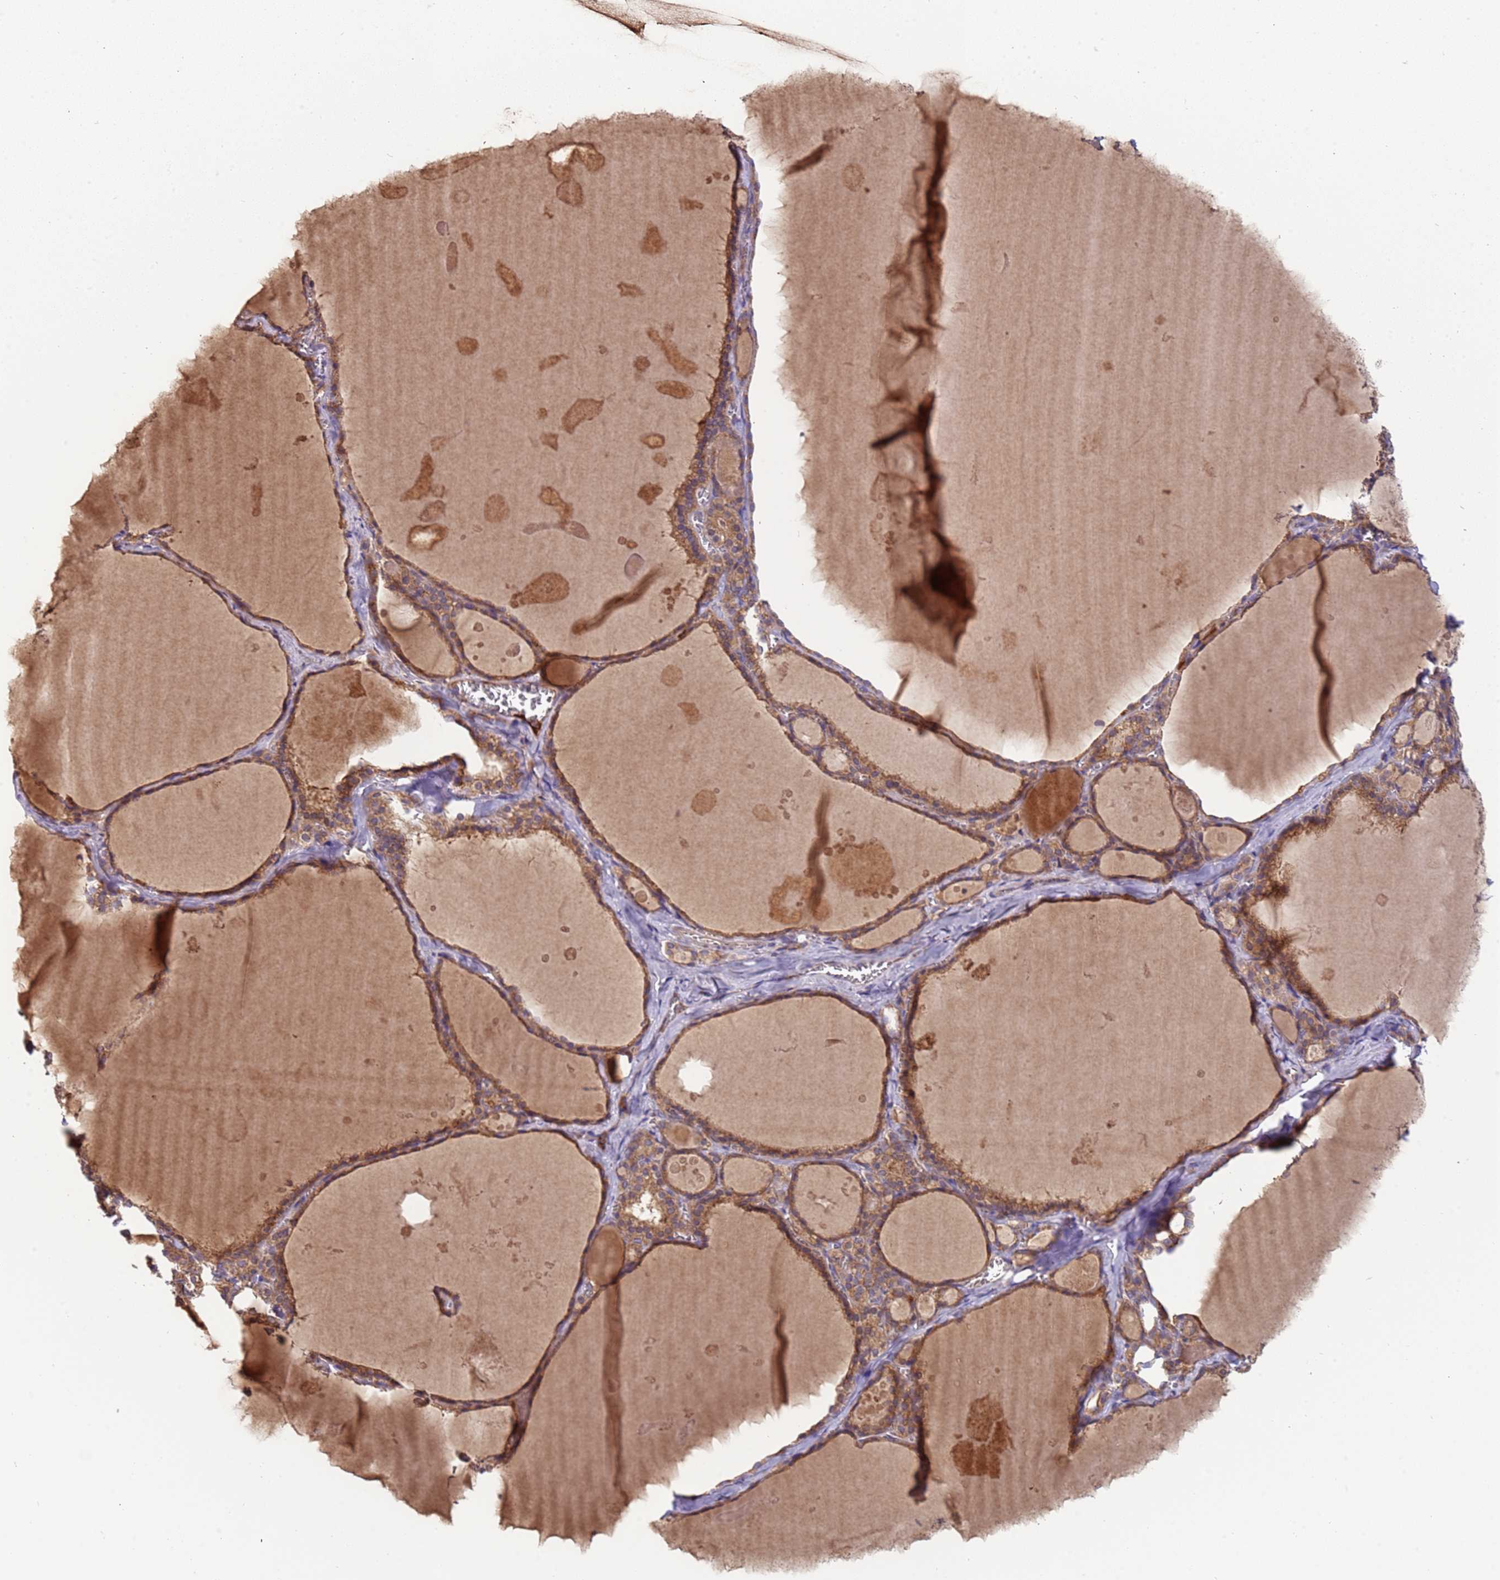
{"staining": {"intensity": "moderate", "quantity": ">75%", "location": "cytoplasmic/membranous"}, "tissue": "thyroid gland", "cell_type": "Glandular cells", "image_type": "normal", "snomed": [{"axis": "morphology", "description": "Normal tissue, NOS"}, {"axis": "topography", "description": "Thyroid gland"}], "caption": "IHC of unremarkable human thyroid gland exhibits medium levels of moderate cytoplasmic/membranous expression in about >75% of glandular cells. The protein of interest is stained brown, and the nuclei are stained in blue (DAB IHC with brightfield microscopy, high magnification).", "gene": "TMEM126A", "patient": {"sex": "male", "age": 56}}